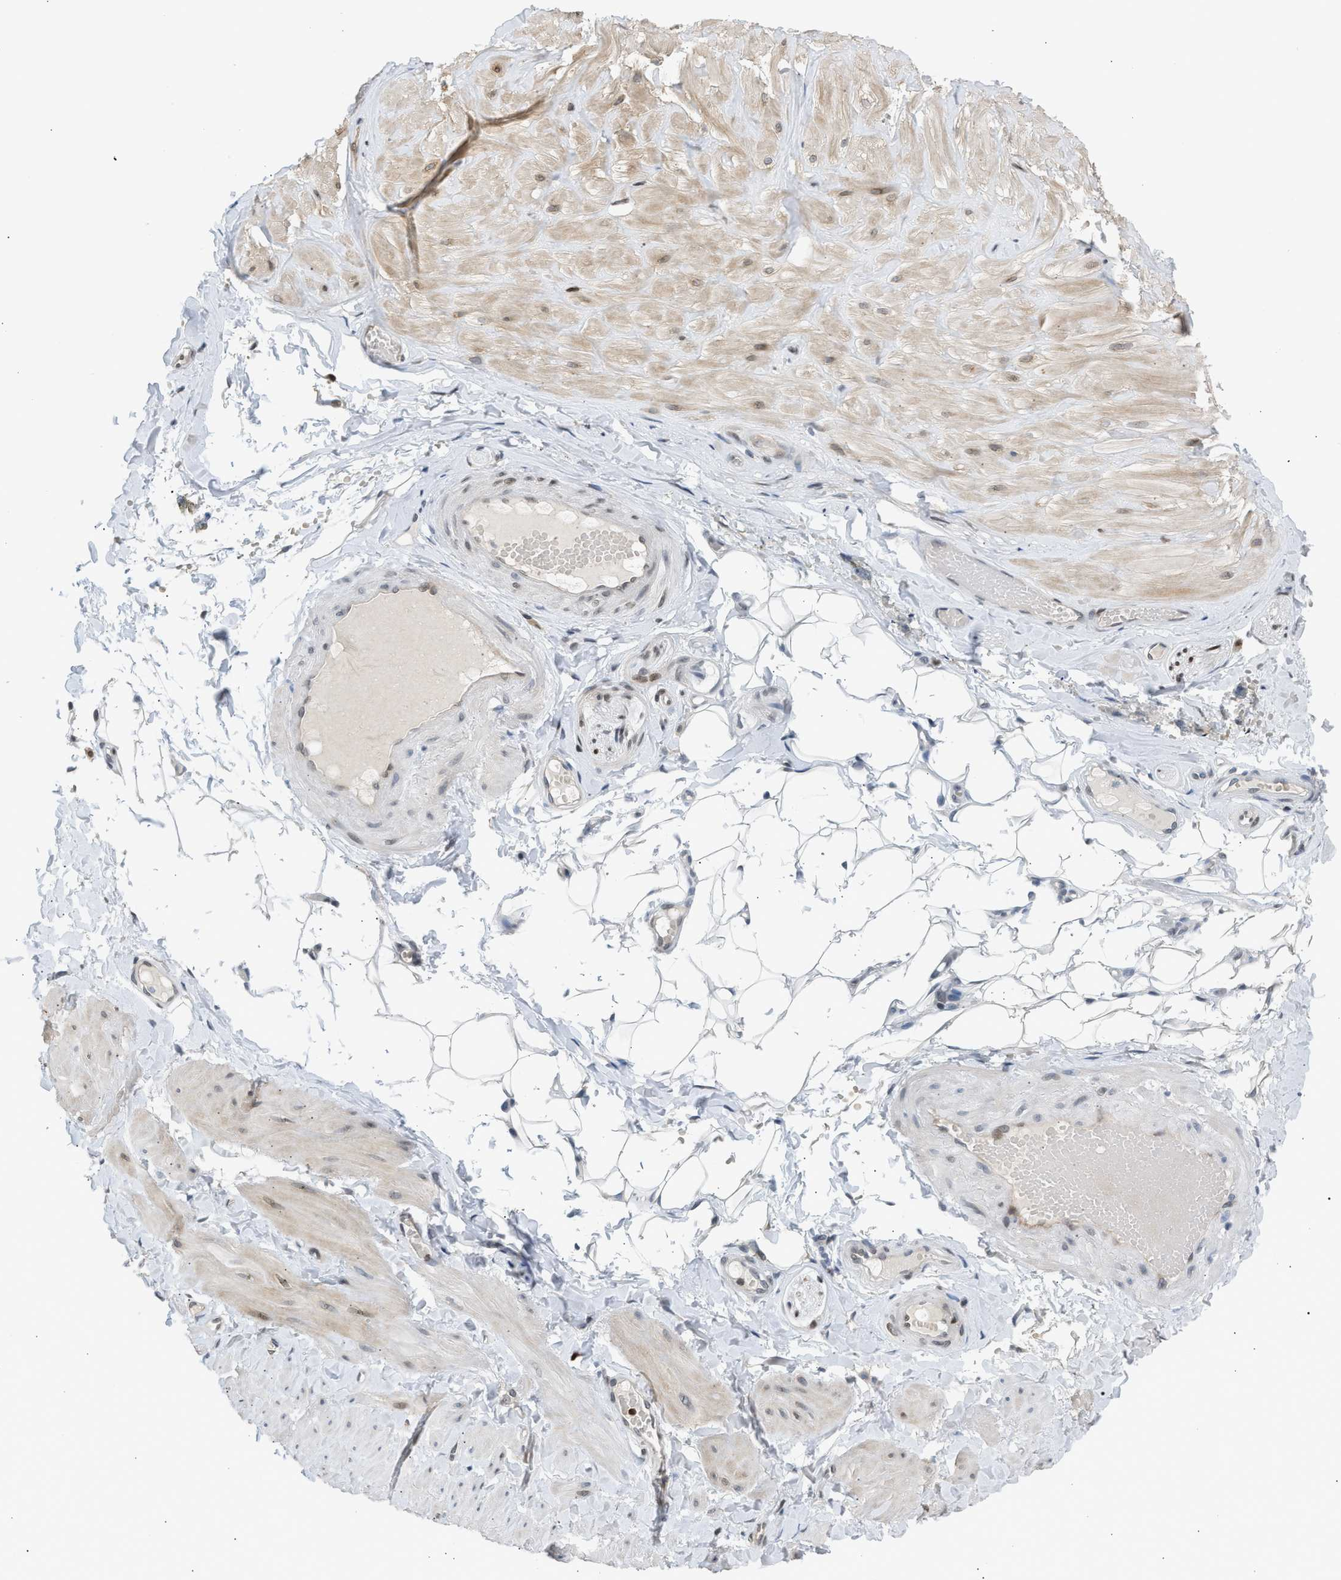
{"staining": {"intensity": "negative", "quantity": "none", "location": "none"}, "tissue": "adipose tissue", "cell_type": "Adipocytes", "image_type": "normal", "snomed": [{"axis": "morphology", "description": "Normal tissue, NOS"}, {"axis": "topography", "description": "Adipose tissue"}, {"axis": "topography", "description": "Vascular tissue"}, {"axis": "topography", "description": "Peripheral nerve tissue"}], "caption": "Adipose tissue stained for a protein using immunohistochemistry exhibits no expression adipocytes.", "gene": "NPS", "patient": {"sex": "male", "age": 25}}